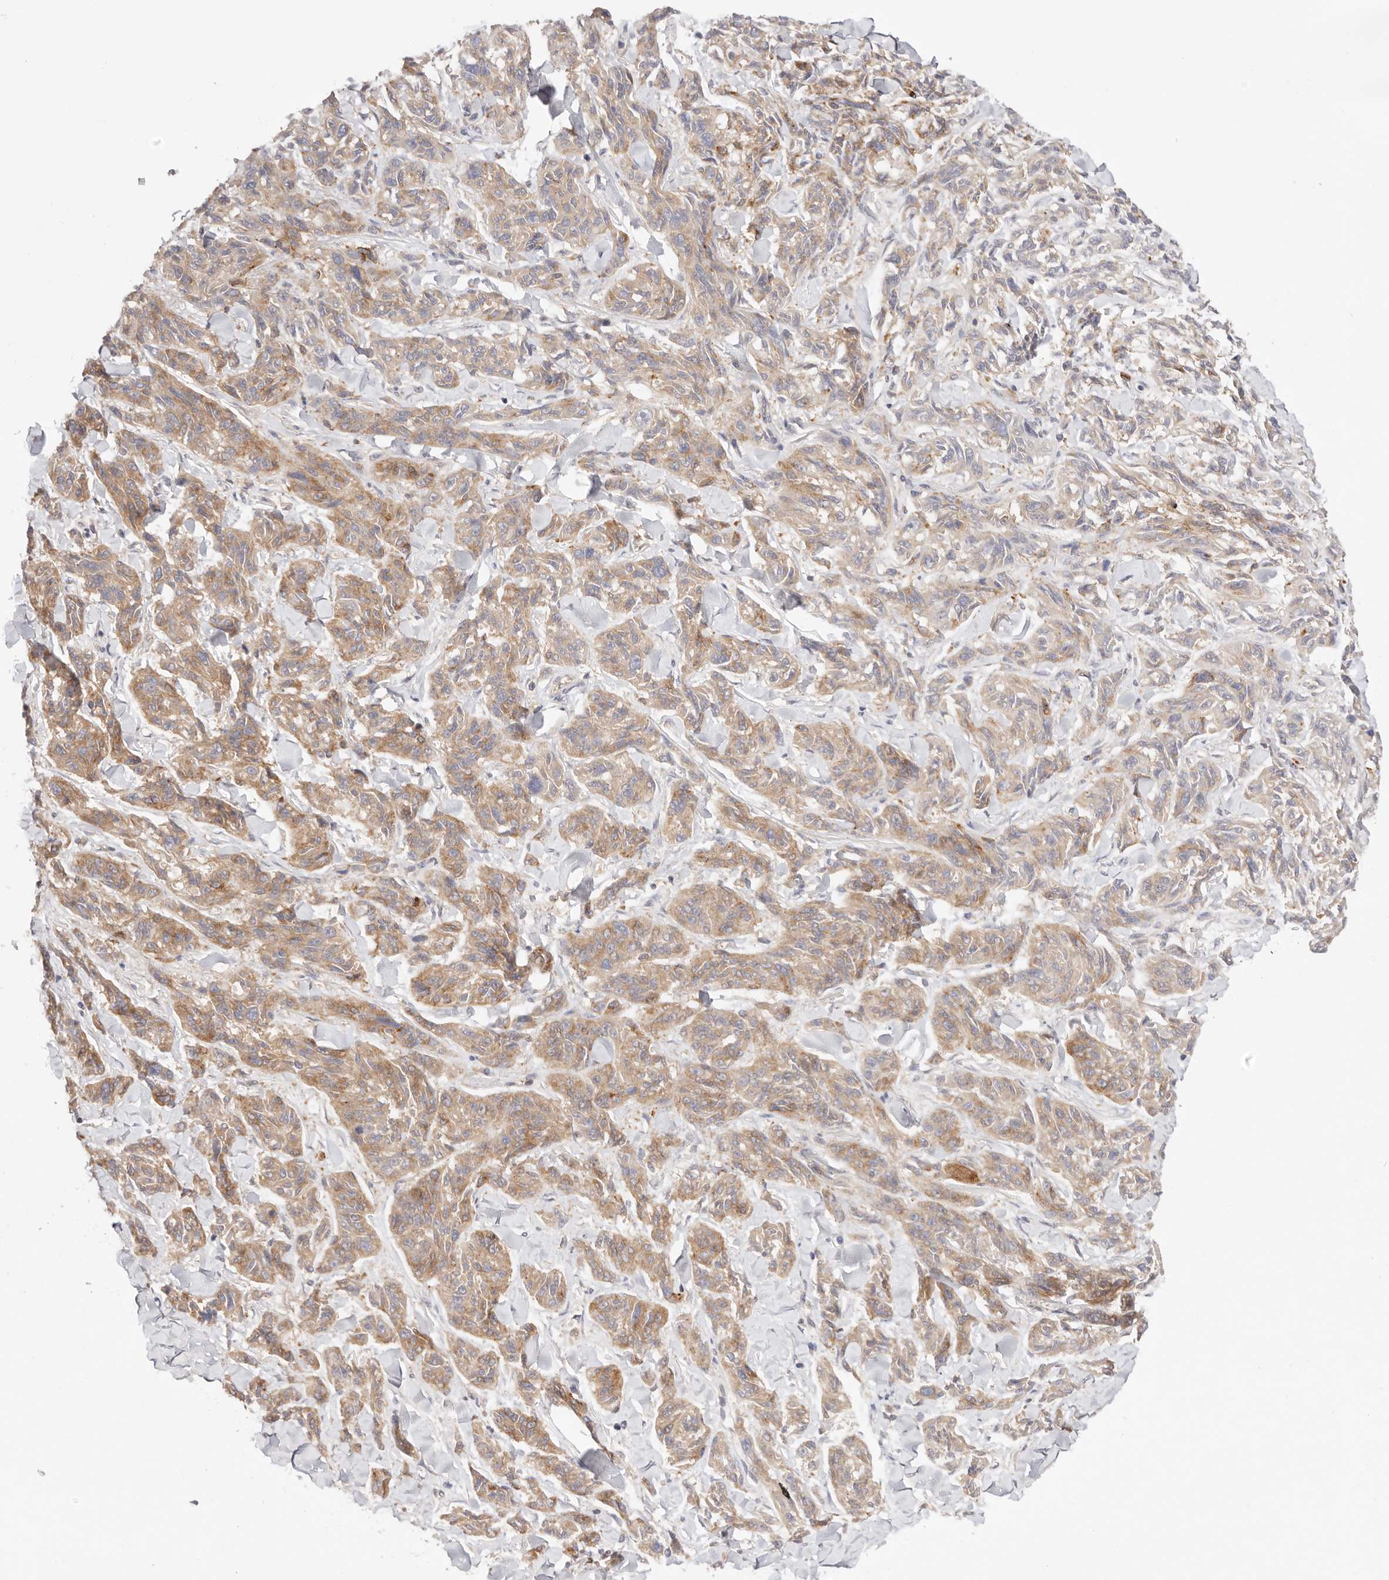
{"staining": {"intensity": "moderate", "quantity": ">75%", "location": "cytoplasmic/membranous"}, "tissue": "melanoma", "cell_type": "Tumor cells", "image_type": "cancer", "snomed": [{"axis": "morphology", "description": "Malignant melanoma, NOS"}, {"axis": "topography", "description": "Skin"}], "caption": "Tumor cells display moderate cytoplasmic/membranous positivity in about >75% of cells in malignant melanoma.", "gene": "KCMF1", "patient": {"sex": "male", "age": 53}}